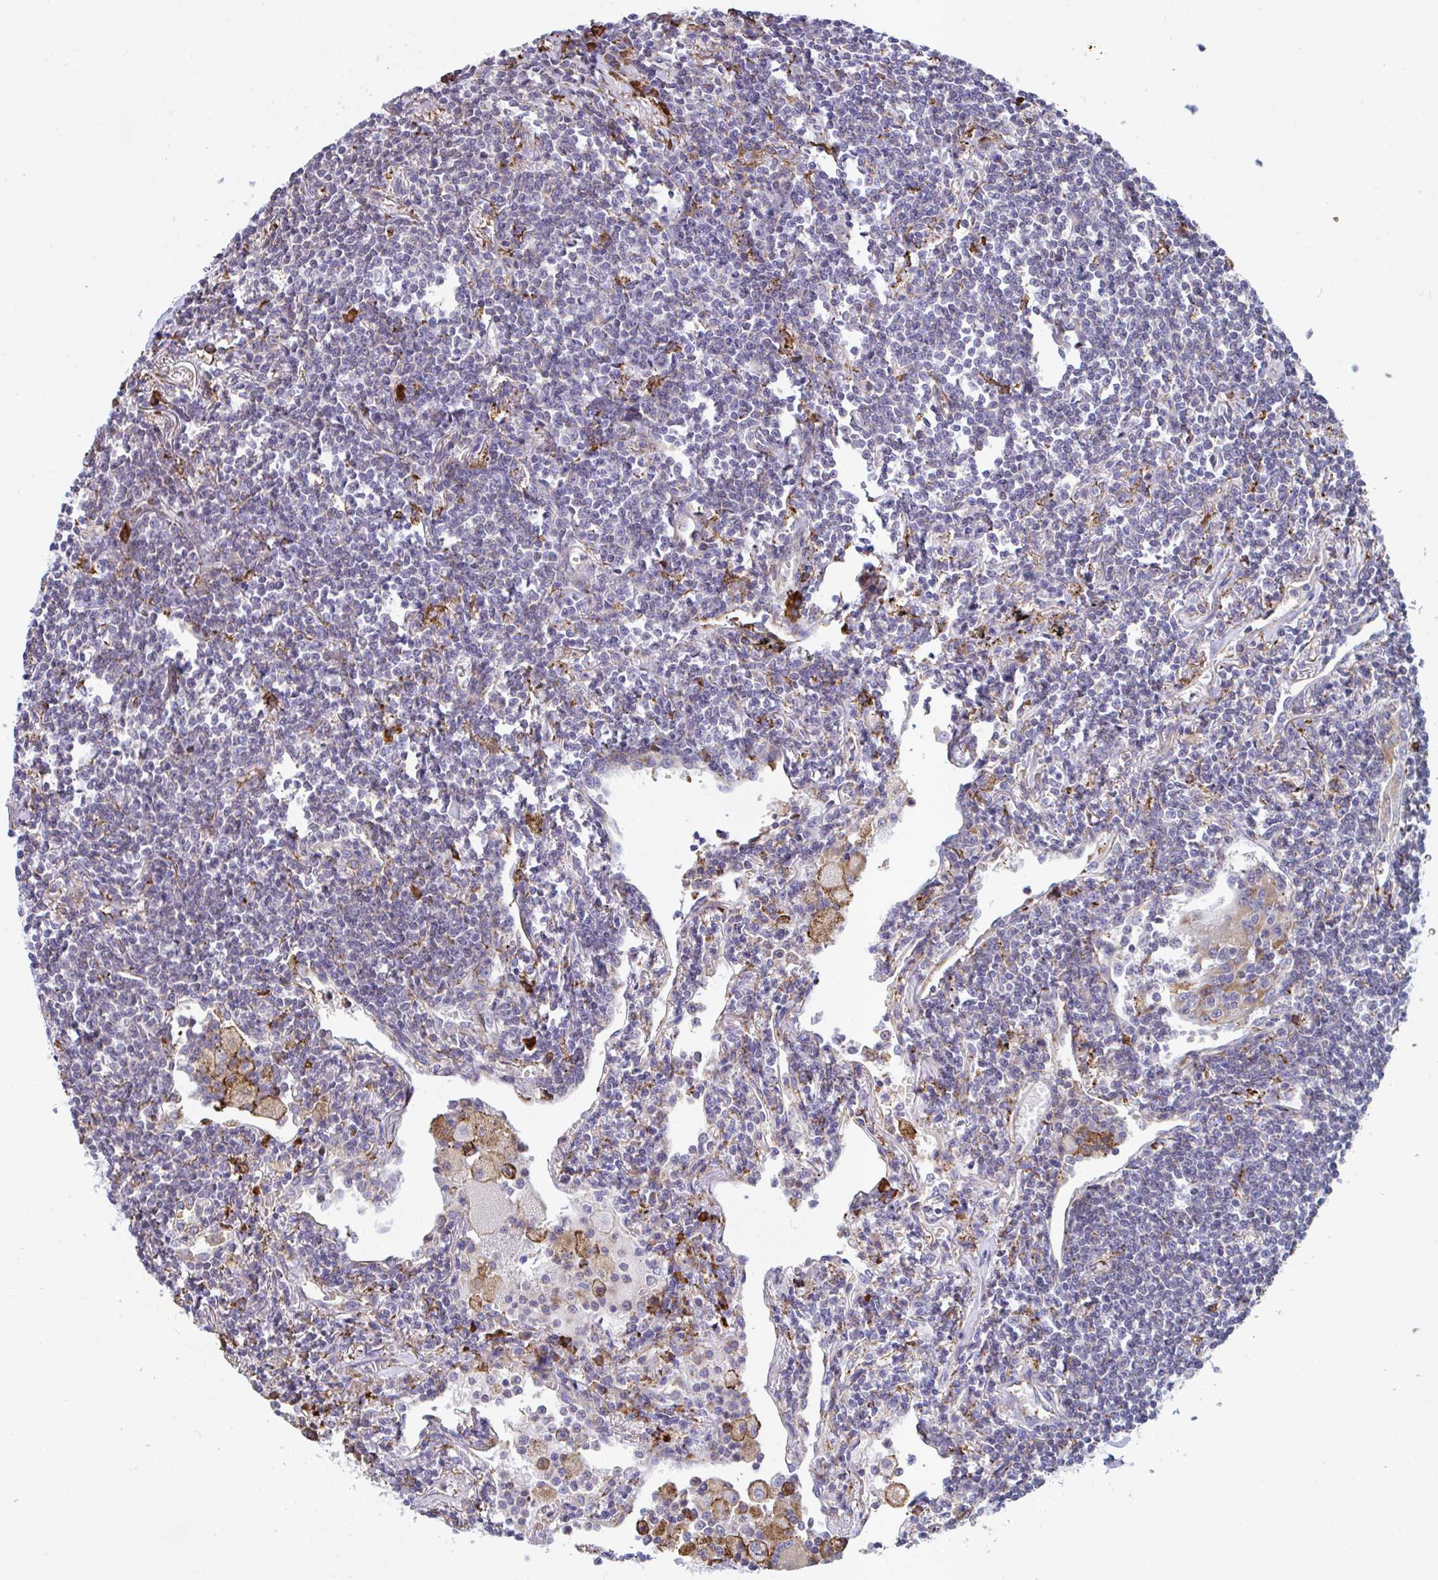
{"staining": {"intensity": "weak", "quantity": "<25%", "location": "cytoplasmic/membranous"}, "tissue": "lymphoma", "cell_type": "Tumor cells", "image_type": "cancer", "snomed": [{"axis": "morphology", "description": "Malignant lymphoma, non-Hodgkin's type, Low grade"}, {"axis": "topography", "description": "Lung"}], "caption": "This image is of lymphoma stained with immunohistochemistry (IHC) to label a protein in brown with the nuclei are counter-stained blue. There is no expression in tumor cells.", "gene": "PEAK3", "patient": {"sex": "female", "age": 71}}